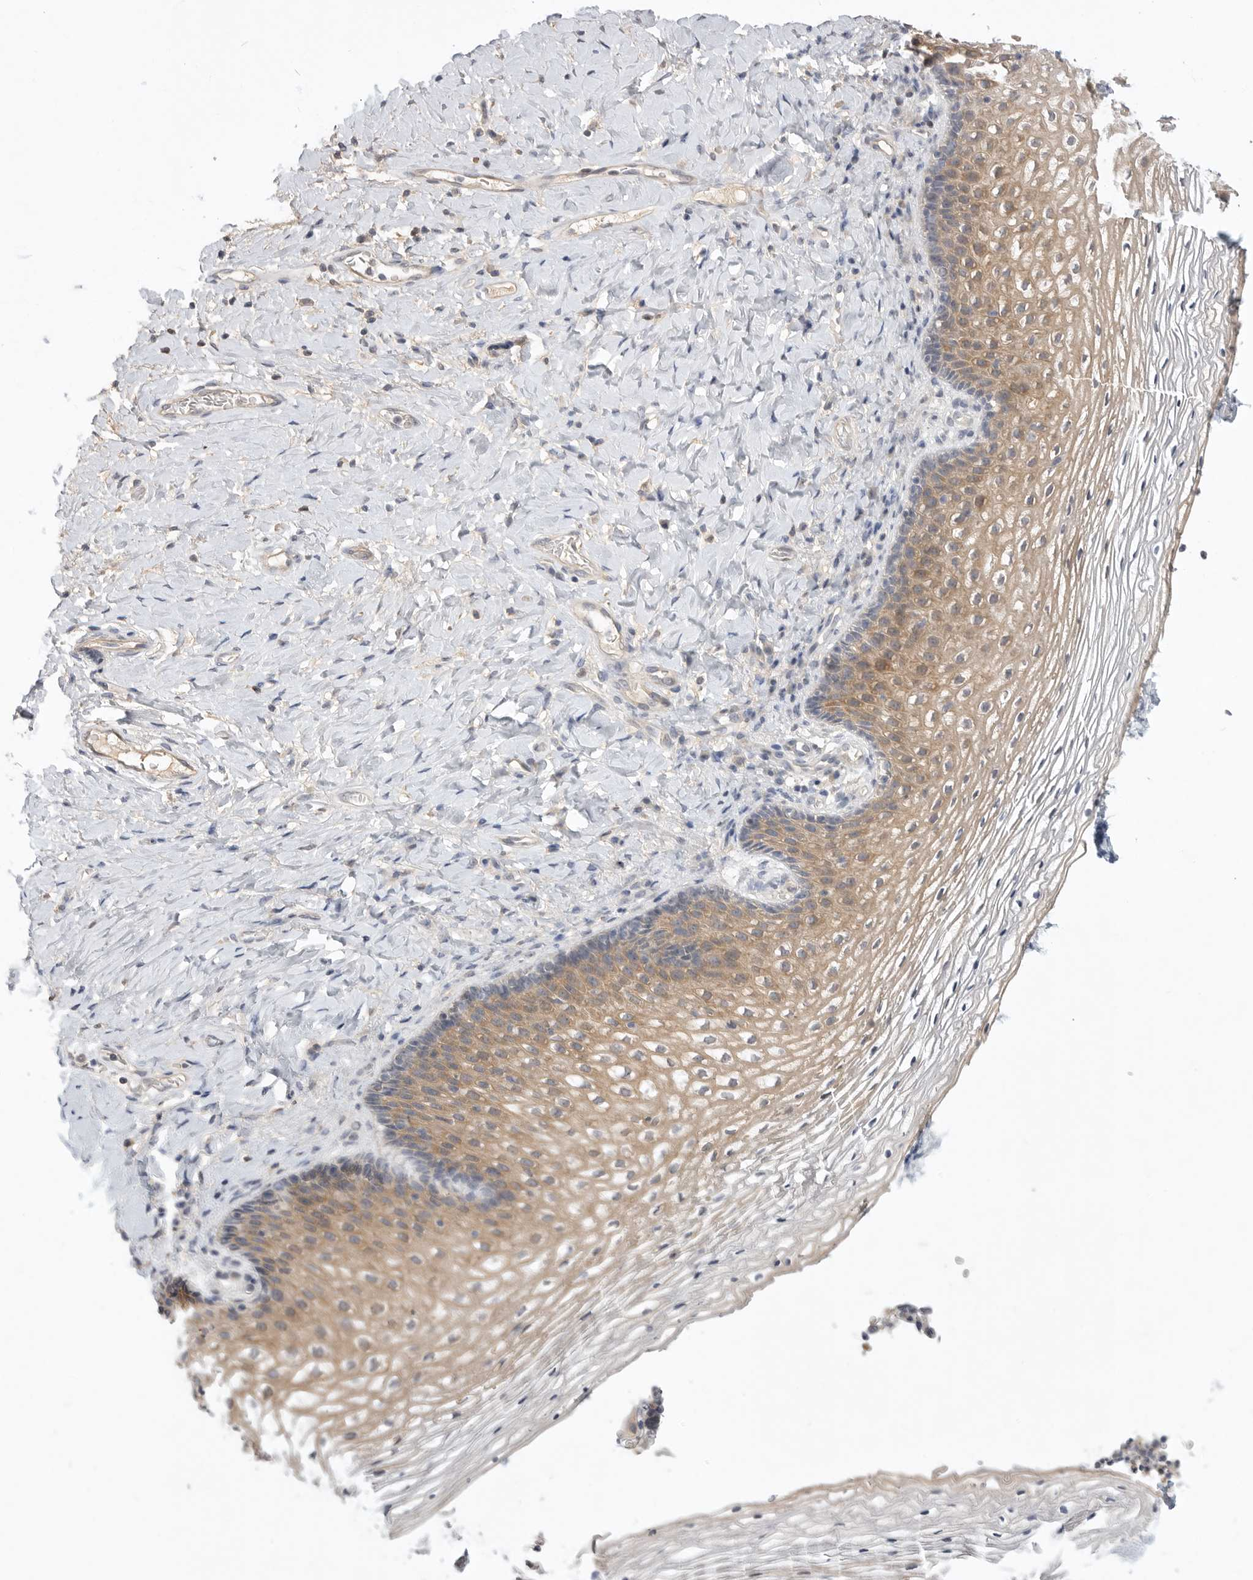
{"staining": {"intensity": "moderate", "quantity": ">75%", "location": "cytoplasmic/membranous"}, "tissue": "vagina", "cell_type": "Squamous epithelial cells", "image_type": "normal", "snomed": [{"axis": "morphology", "description": "Normal tissue, NOS"}, {"axis": "topography", "description": "Vagina"}], "caption": "A histopathology image showing moderate cytoplasmic/membranous positivity in approximately >75% of squamous epithelial cells in unremarkable vagina, as visualized by brown immunohistochemical staining.", "gene": "ITGAD", "patient": {"sex": "female", "age": 60}}